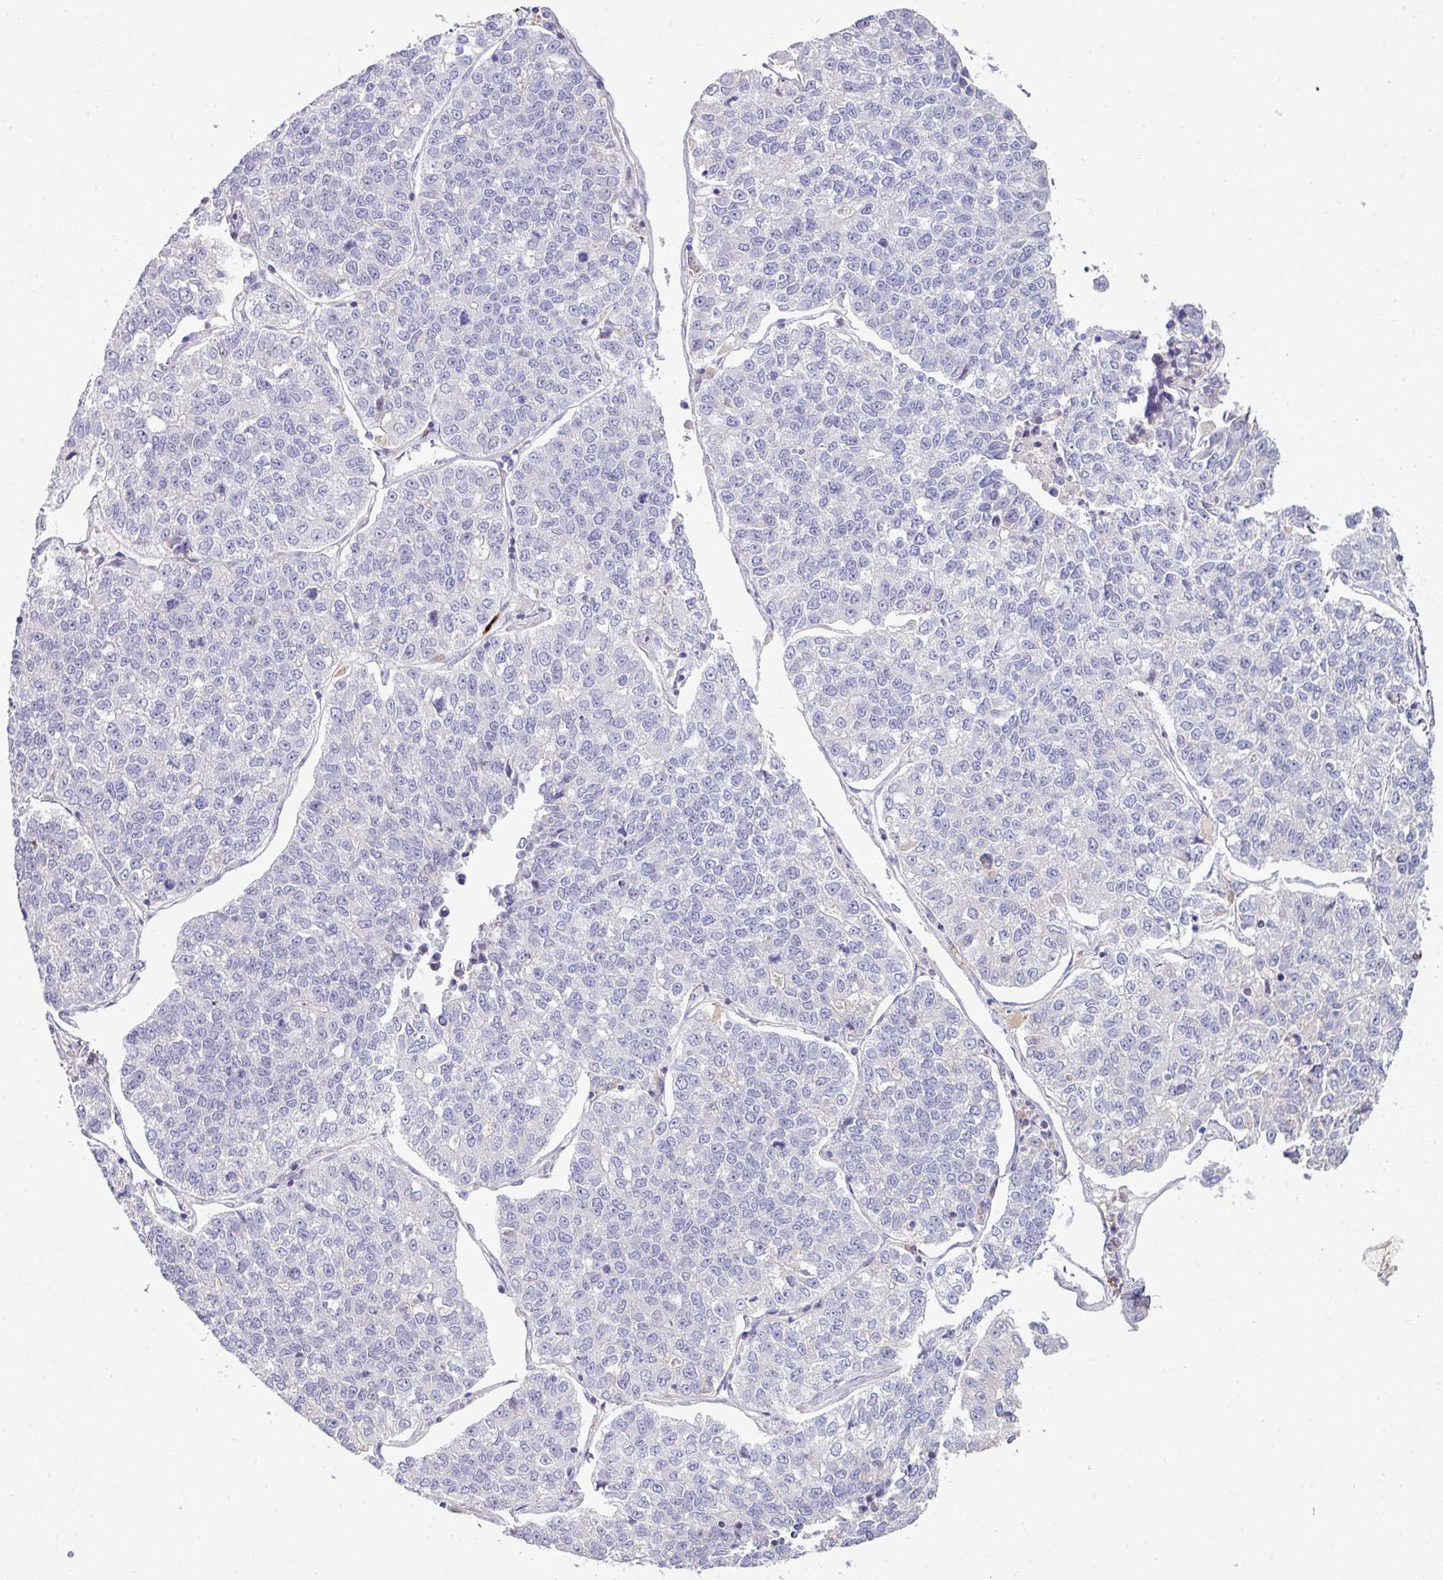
{"staining": {"intensity": "weak", "quantity": "<25%", "location": "cytoplasmic/membranous"}, "tissue": "lung cancer", "cell_type": "Tumor cells", "image_type": "cancer", "snomed": [{"axis": "morphology", "description": "Adenocarcinoma, NOS"}, {"axis": "topography", "description": "Lung"}], "caption": "The photomicrograph exhibits no staining of tumor cells in lung cancer (adenocarcinoma).", "gene": "SLAMF6", "patient": {"sex": "male", "age": 49}}